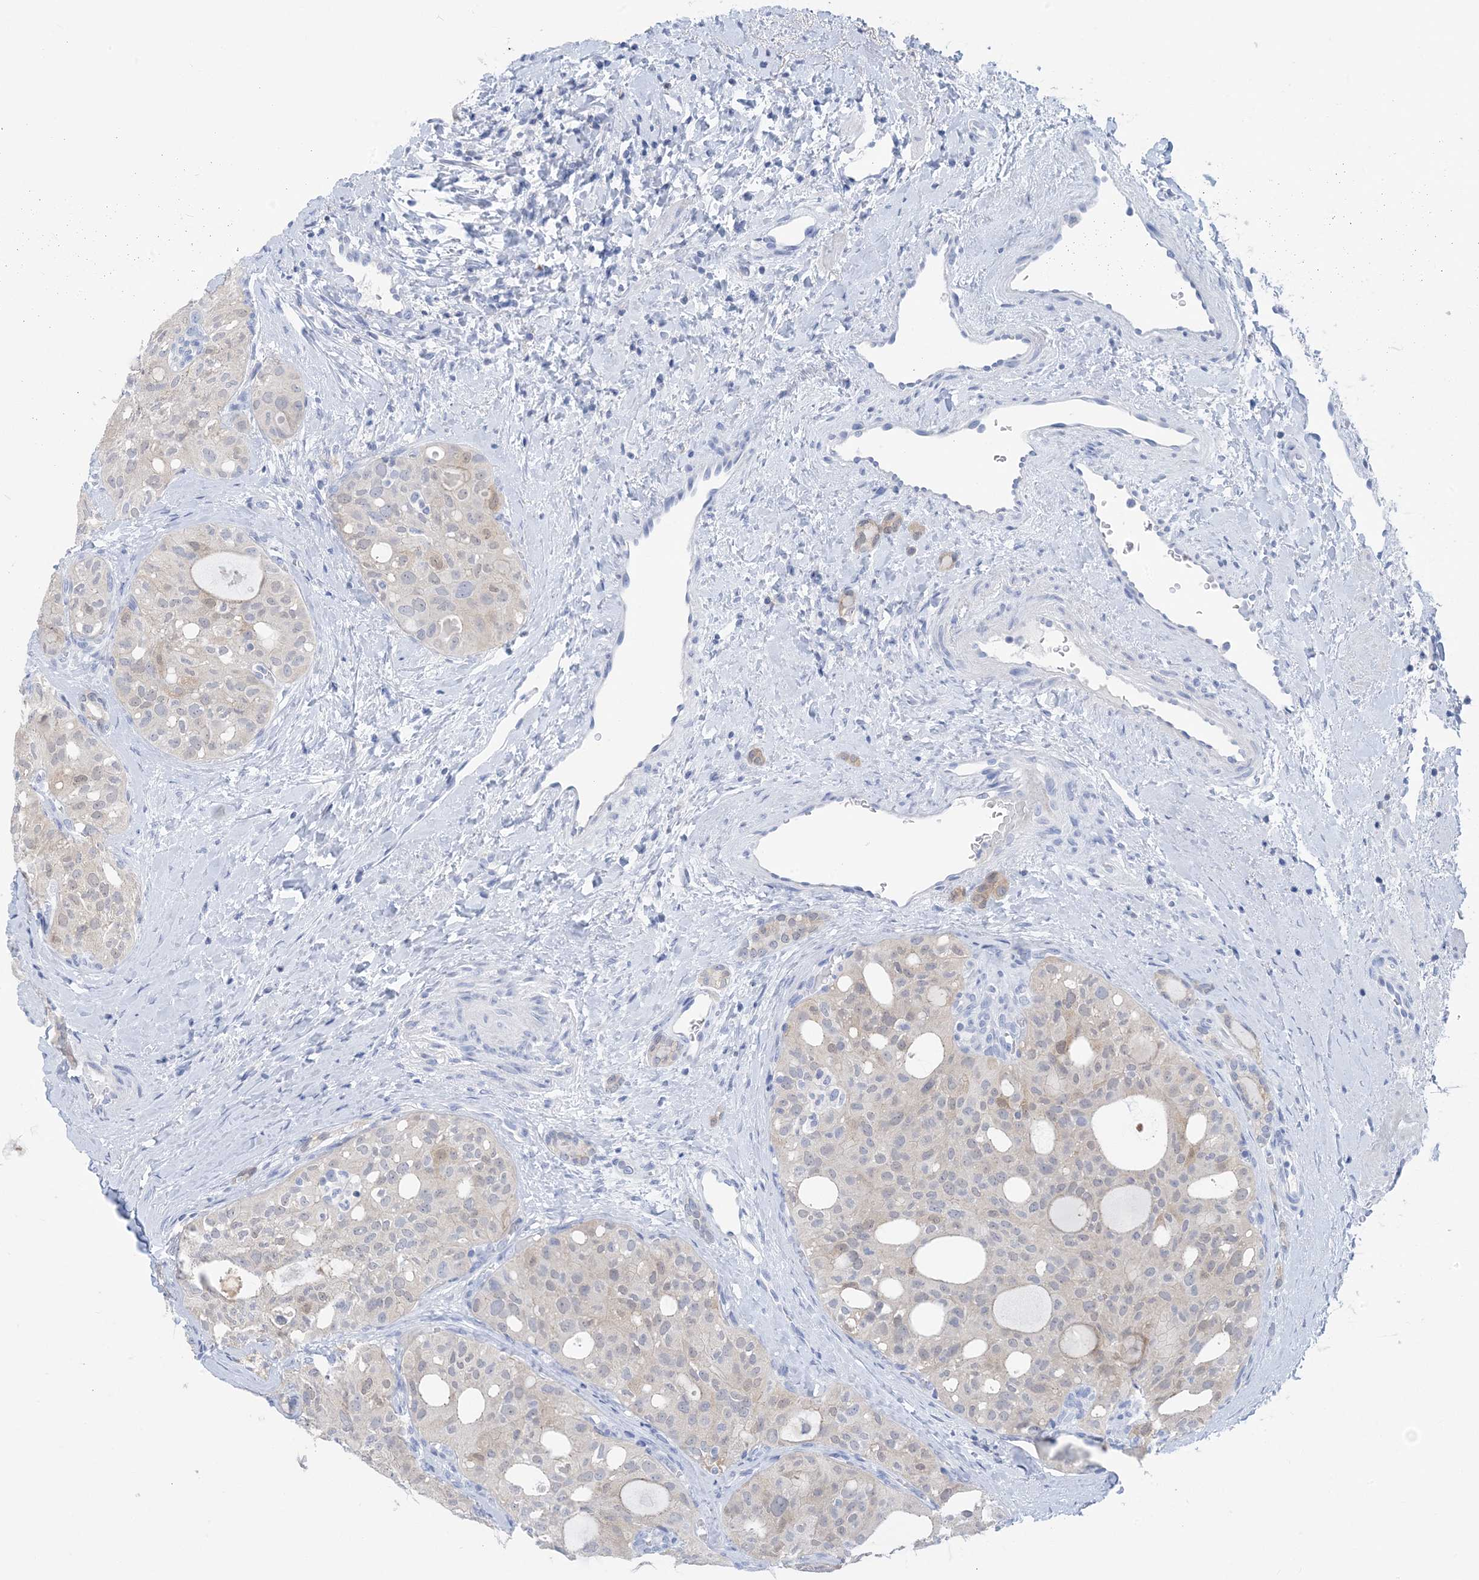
{"staining": {"intensity": "negative", "quantity": "none", "location": "none"}, "tissue": "thyroid cancer", "cell_type": "Tumor cells", "image_type": "cancer", "snomed": [{"axis": "morphology", "description": "Follicular adenoma carcinoma, NOS"}, {"axis": "topography", "description": "Thyroid gland"}], "caption": "DAB (3,3'-diaminobenzidine) immunohistochemical staining of human thyroid cancer (follicular adenoma carcinoma) displays no significant expression in tumor cells.", "gene": "SH3YL1", "patient": {"sex": "male", "age": 75}}